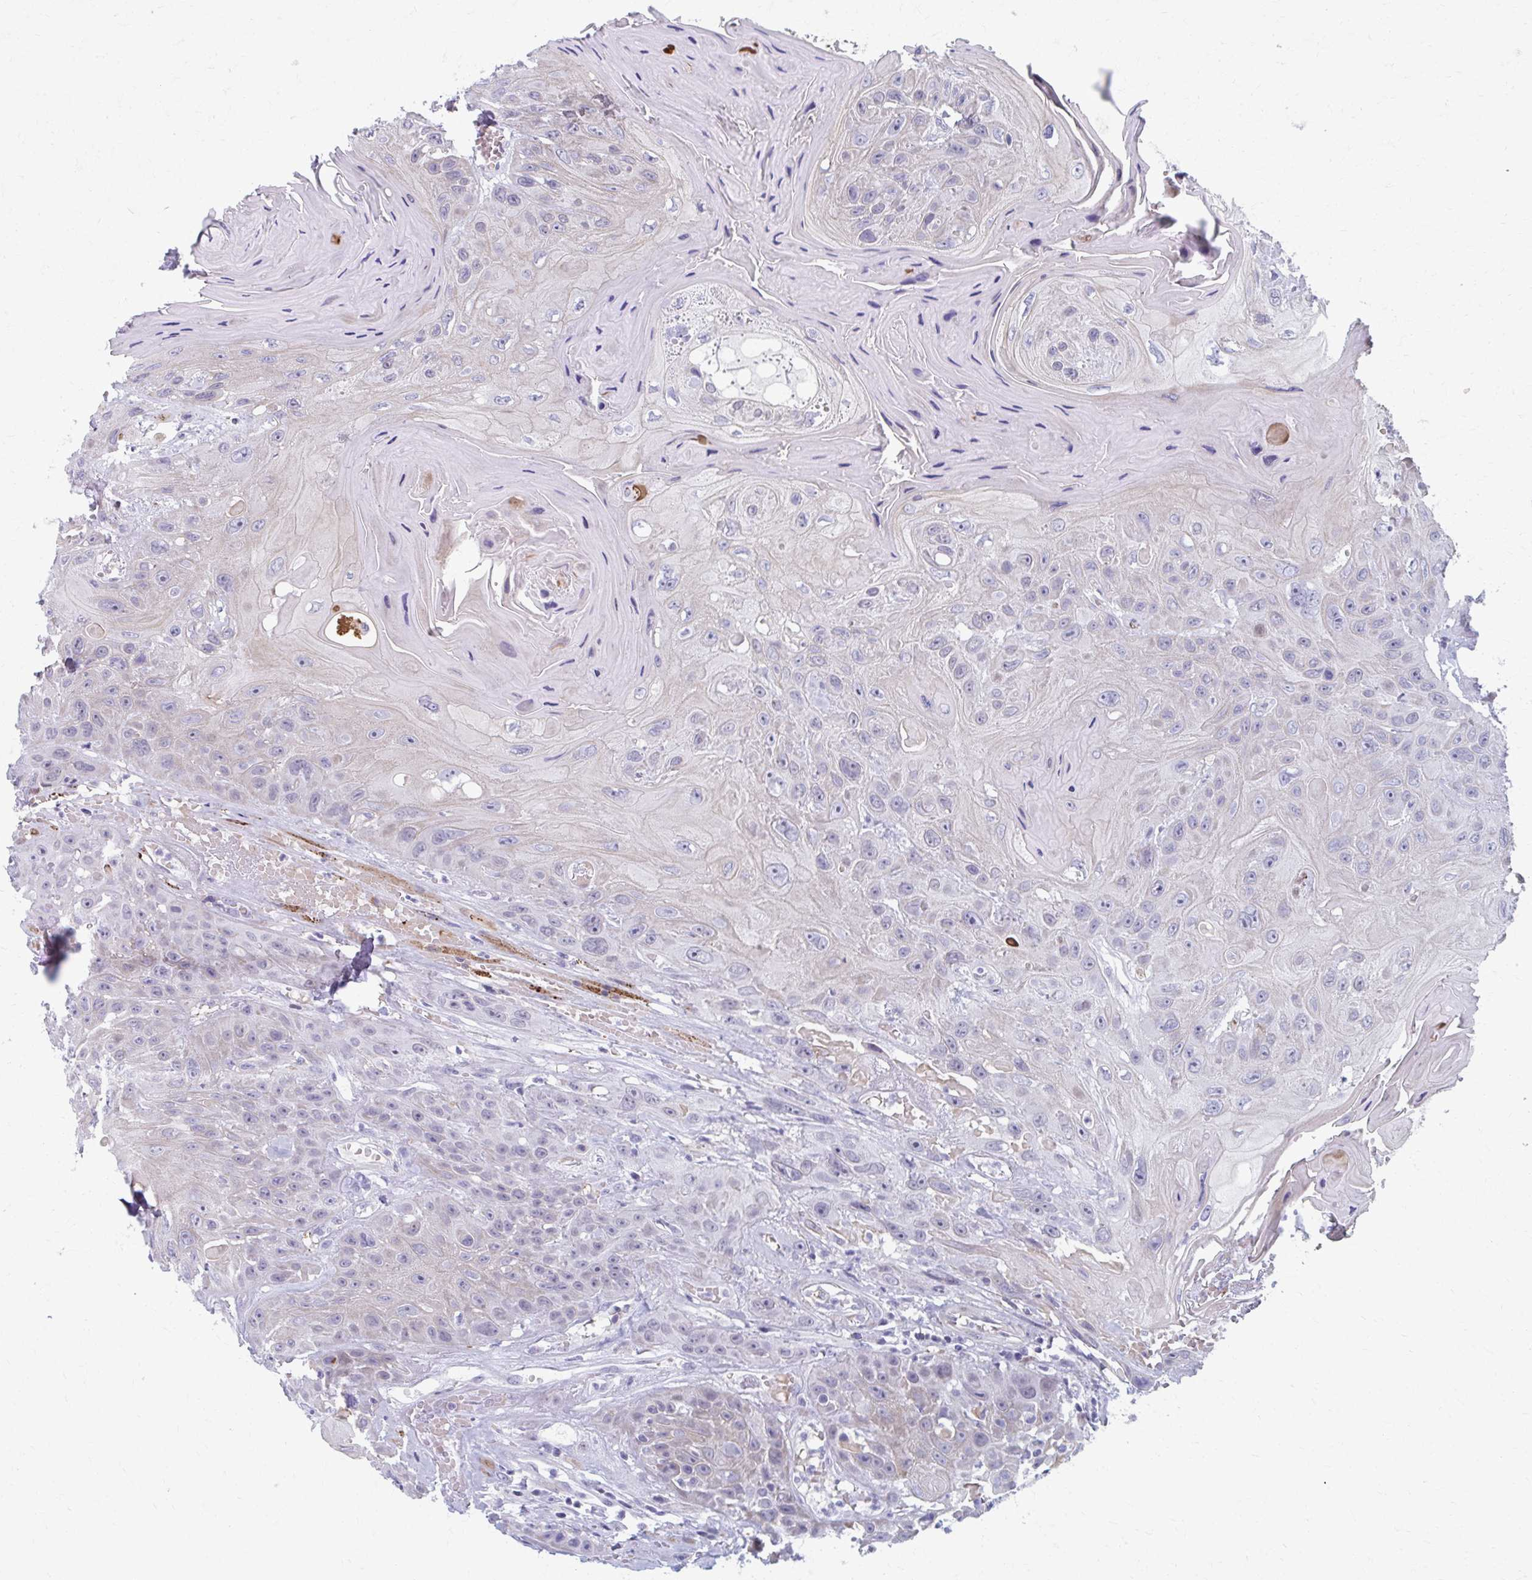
{"staining": {"intensity": "negative", "quantity": "none", "location": "none"}, "tissue": "head and neck cancer", "cell_type": "Tumor cells", "image_type": "cancer", "snomed": [{"axis": "morphology", "description": "Squamous cell carcinoma, NOS"}, {"axis": "topography", "description": "Head-Neck"}], "caption": "Protein analysis of head and neck squamous cell carcinoma shows no significant positivity in tumor cells.", "gene": "ABHD16B", "patient": {"sex": "female", "age": 59}}